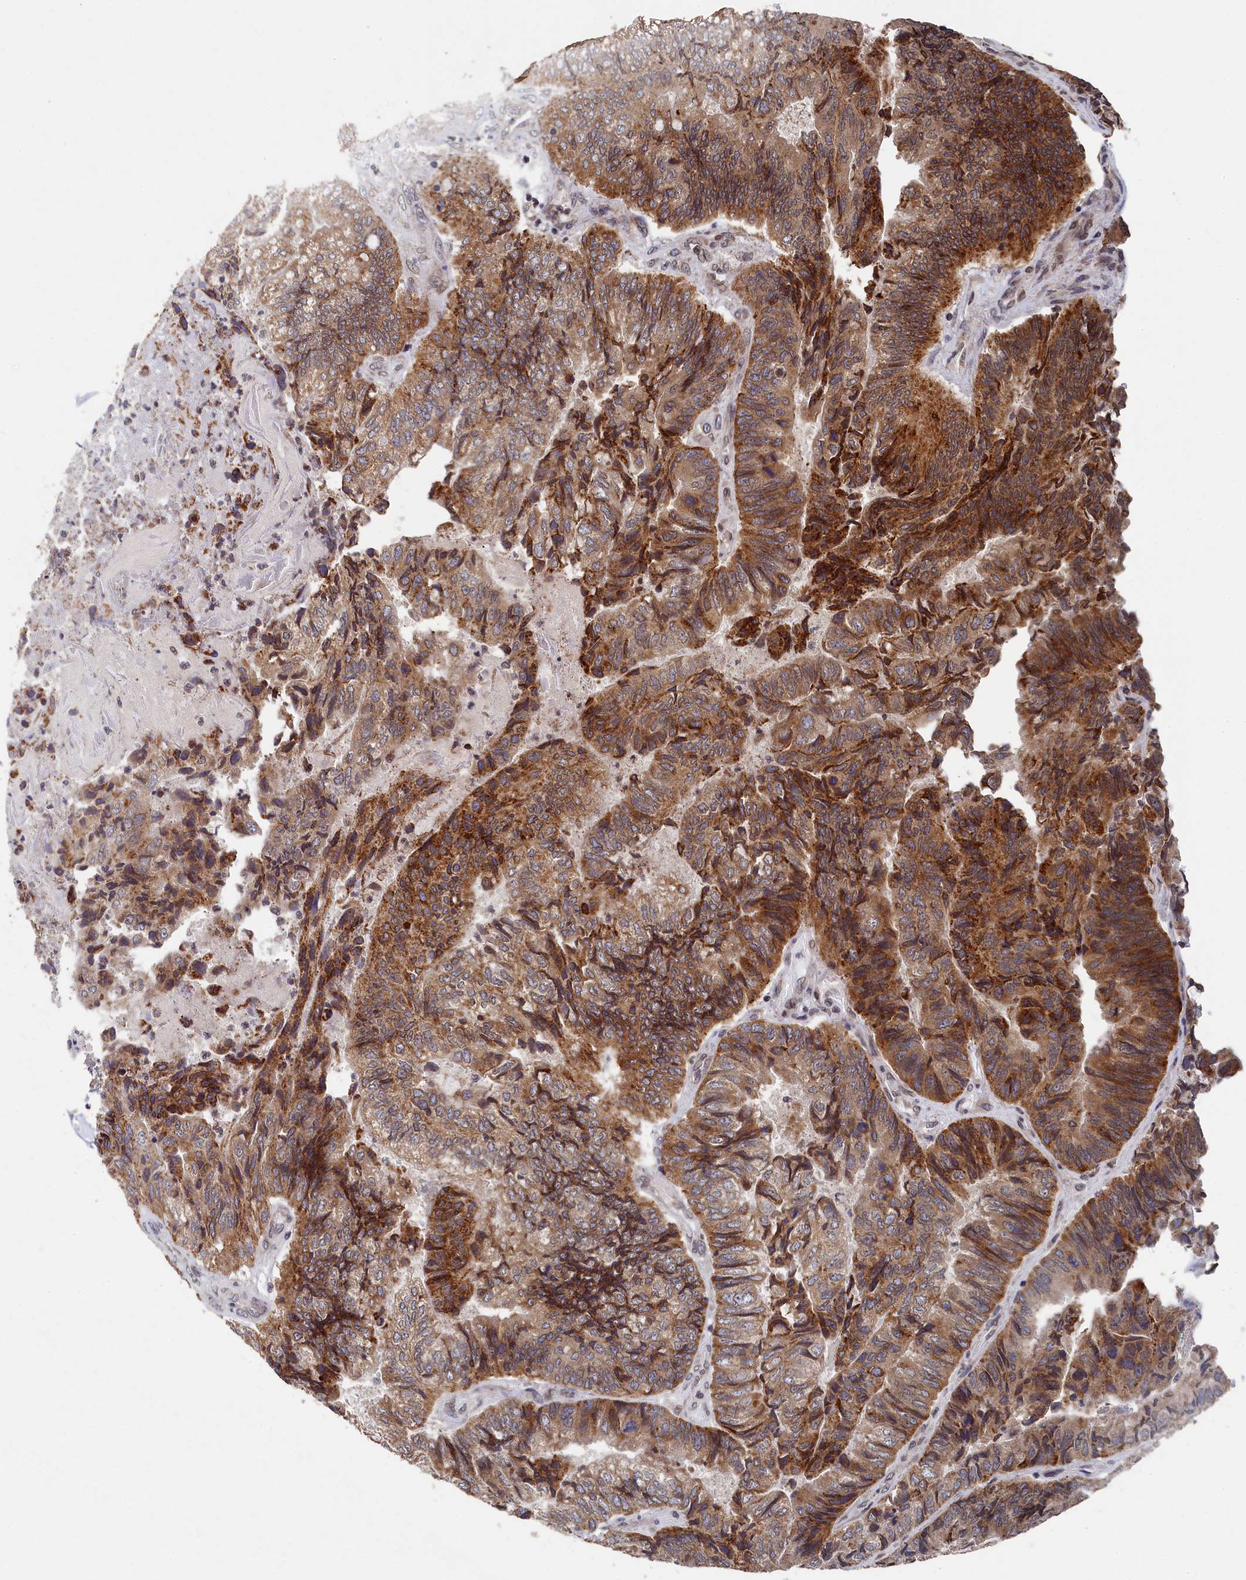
{"staining": {"intensity": "moderate", "quantity": ">75%", "location": "cytoplasmic/membranous"}, "tissue": "colorectal cancer", "cell_type": "Tumor cells", "image_type": "cancer", "snomed": [{"axis": "morphology", "description": "Adenocarcinoma, NOS"}, {"axis": "topography", "description": "Colon"}], "caption": "Colorectal cancer stained with DAB immunohistochemistry (IHC) shows medium levels of moderate cytoplasmic/membranous expression in approximately >75% of tumor cells.", "gene": "ANKEF1", "patient": {"sex": "female", "age": 67}}